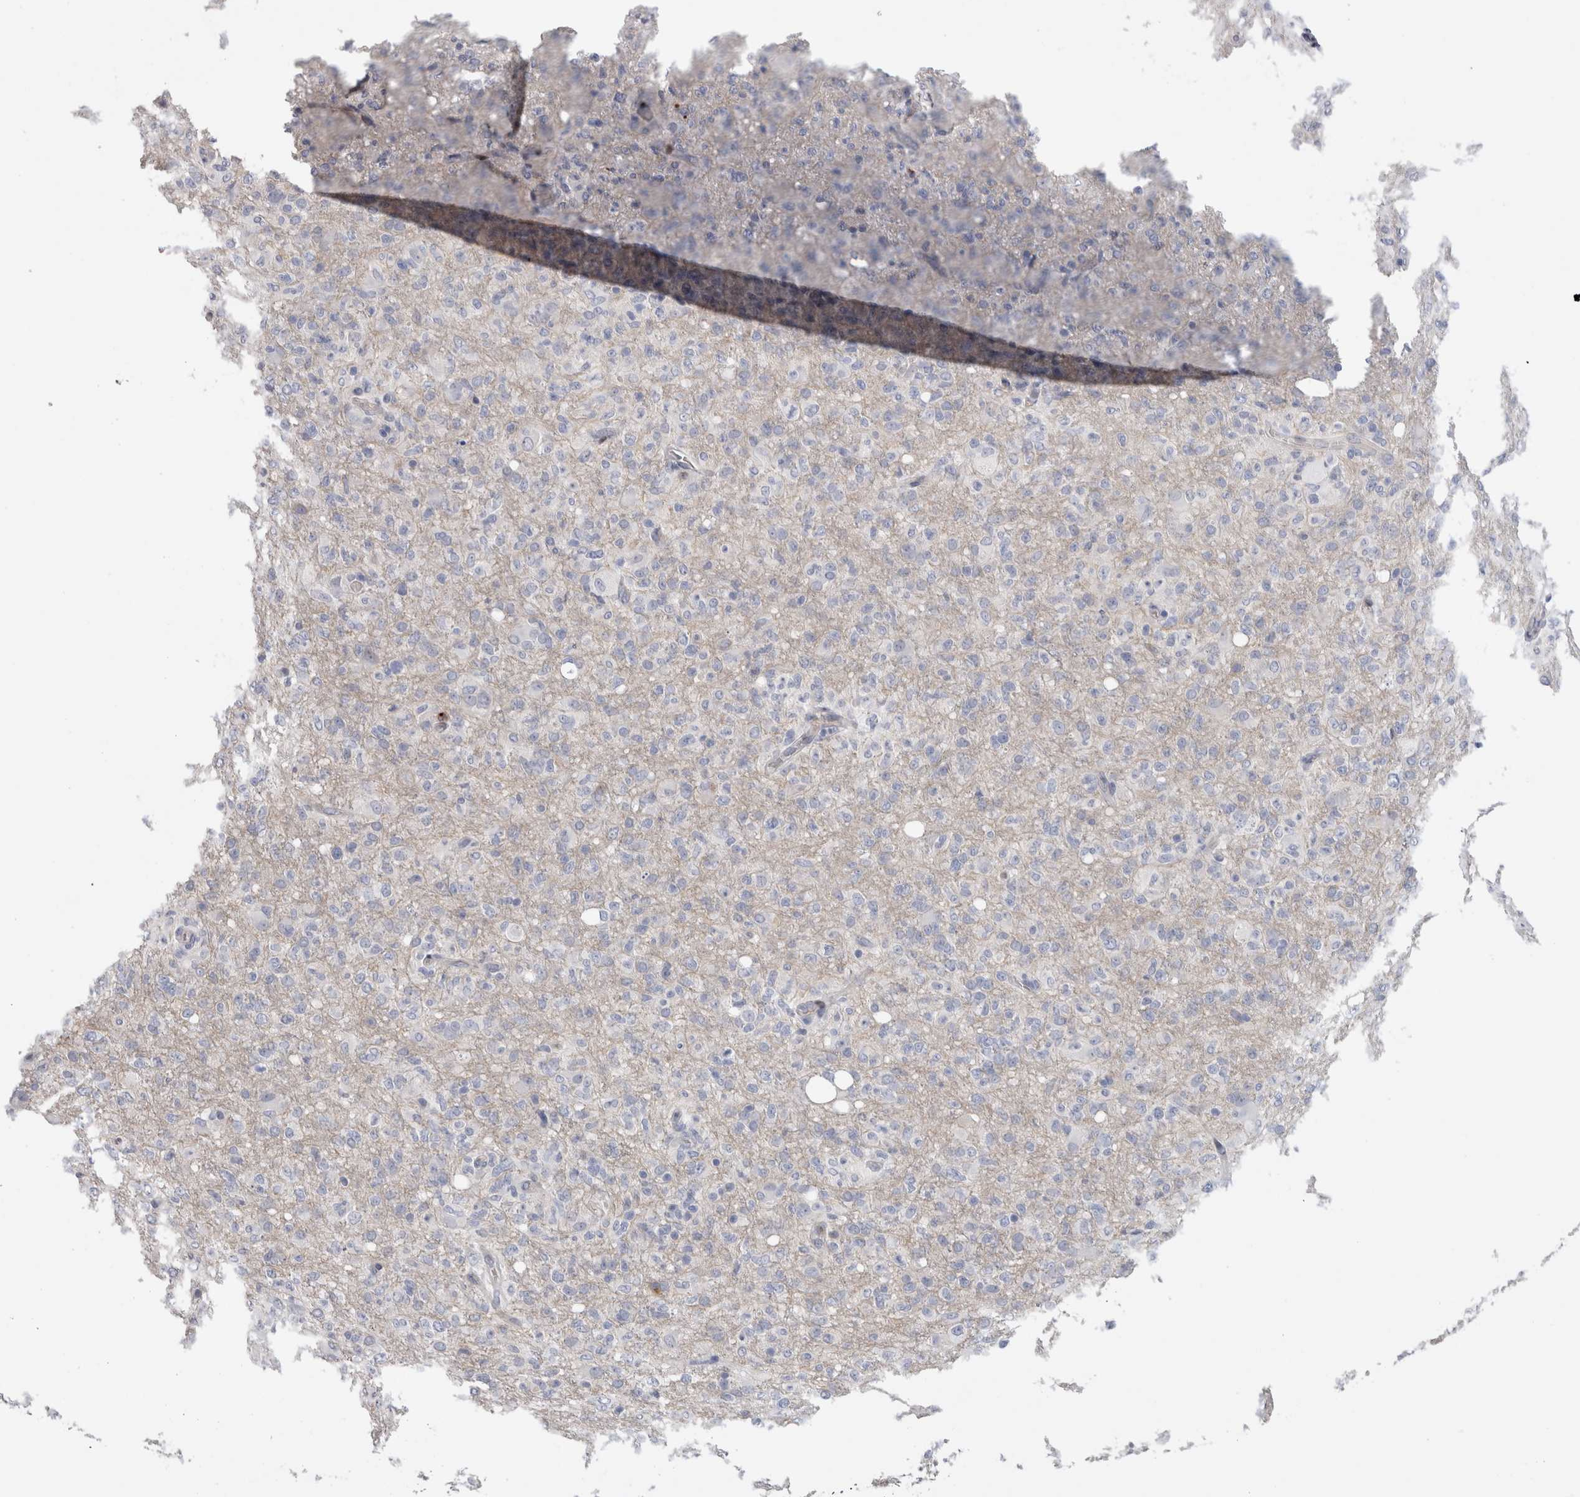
{"staining": {"intensity": "negative", "quantity": "none", "location": "none"}, "tissue": "glioma", "cell_type": "Tumor cells", "image_type": "cancer", "snomed": [{"axis": "morphology", "description": "Glioma, malignant, High grade"}, {"axis": "topography", "description": "Brain"}], "caption": "A high-resolution micrograph shows immunohistochemistry staining of malignant glioma (high-grade), which exhibits no significant staining in tumor cells.", "gene": "DMTN", "patient": {"sex": "female", "age": 57}}